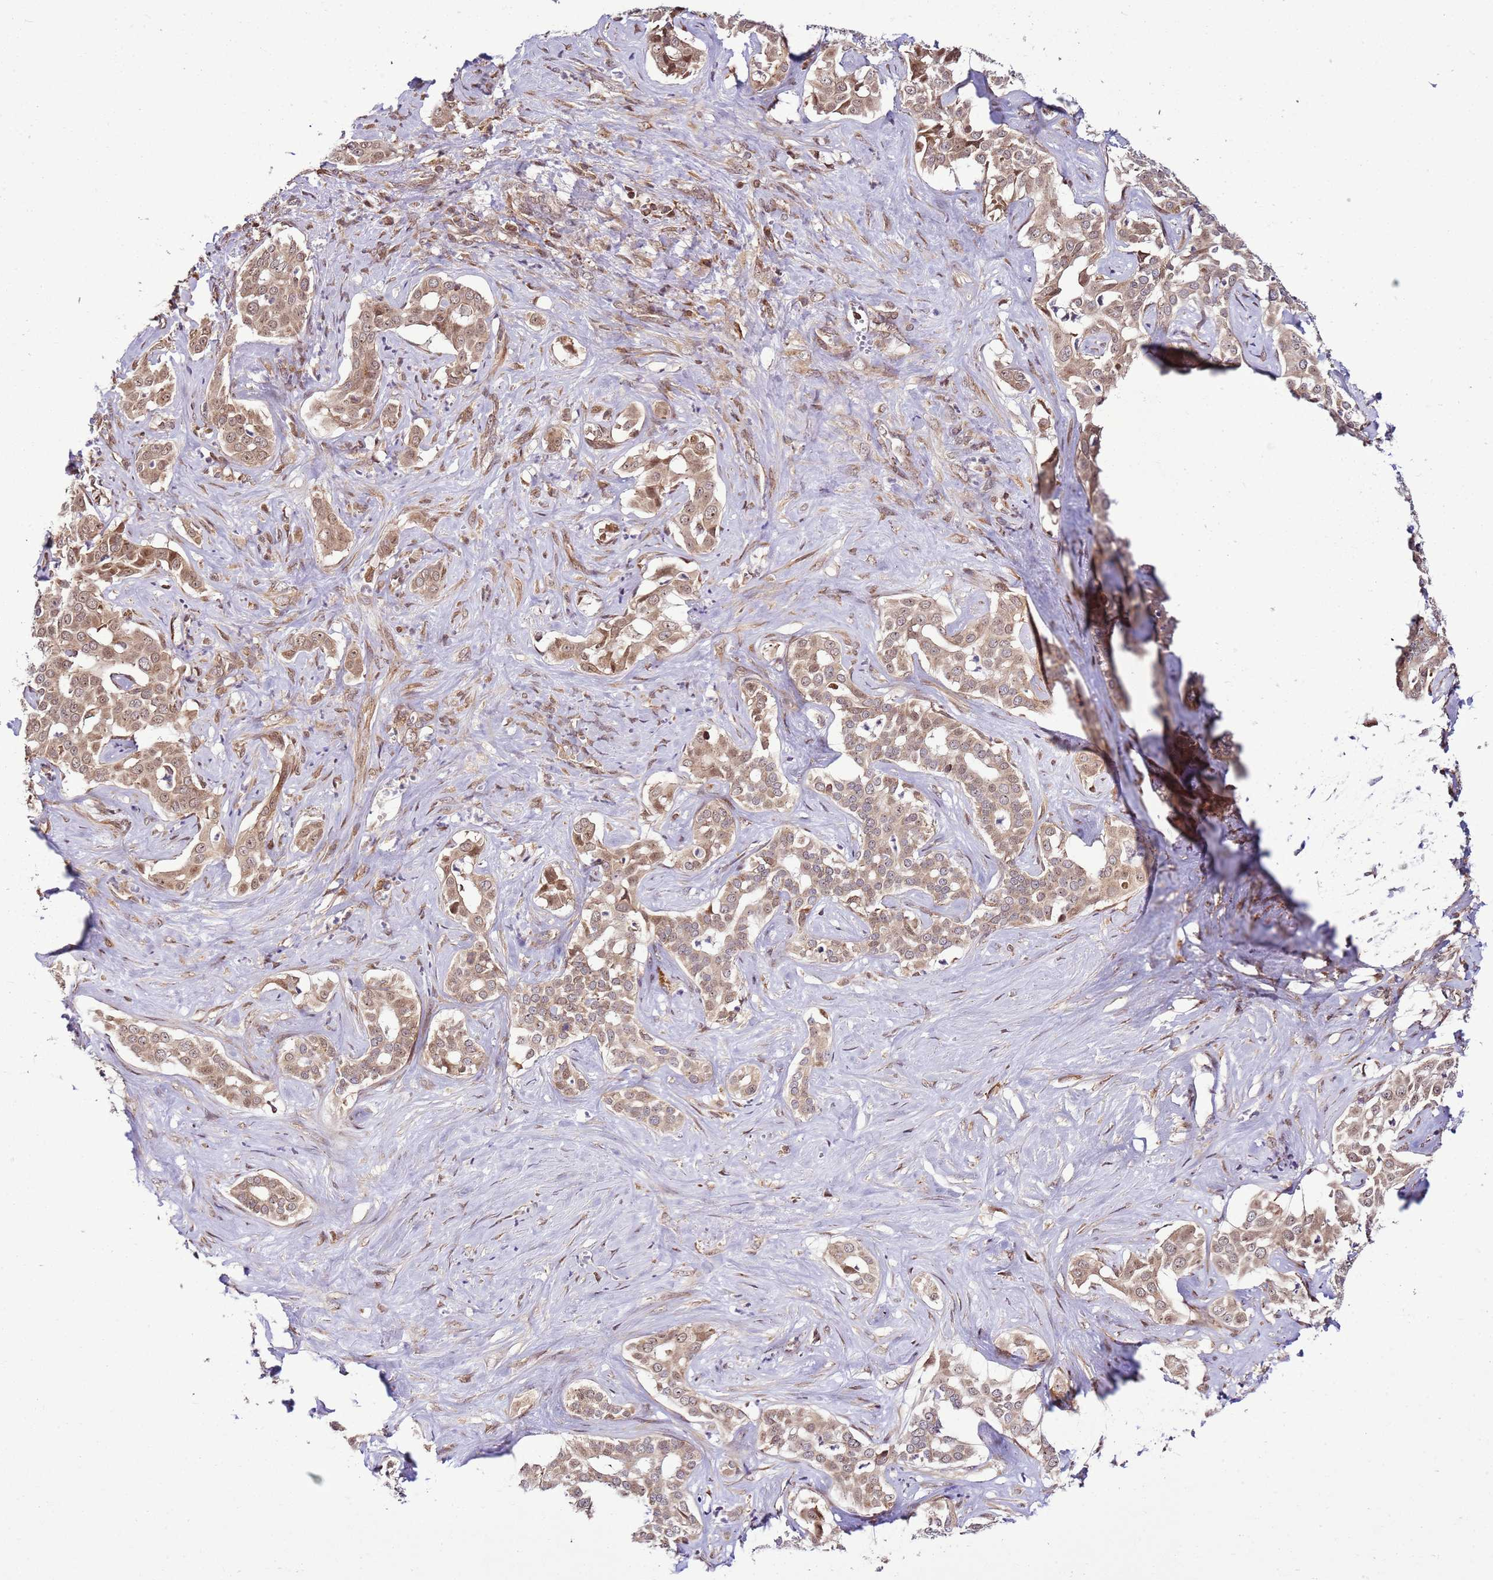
{"staining": {"intensity": "moderate", "quantity": ">75%", "location": "cytoplasmic/membranous,nuclear"}, "tissue": "liver cancer", "cell_type": "Tumor cells", "image_type": "cancer", "snomed": [{"axis": "morphology", "description": "Cholangiocarcinoma"}, {"axis": "topography", "description": "Liver"}], "caption": "Cholangiocarcinoma (liver) stained for a protein (brown) shows moderate cytoplasmic/membranous and nuclear positive positivity in about >75% of tumor cells.", "gene": "RASA3", "patient": {"sex": "male", "age": 67}}